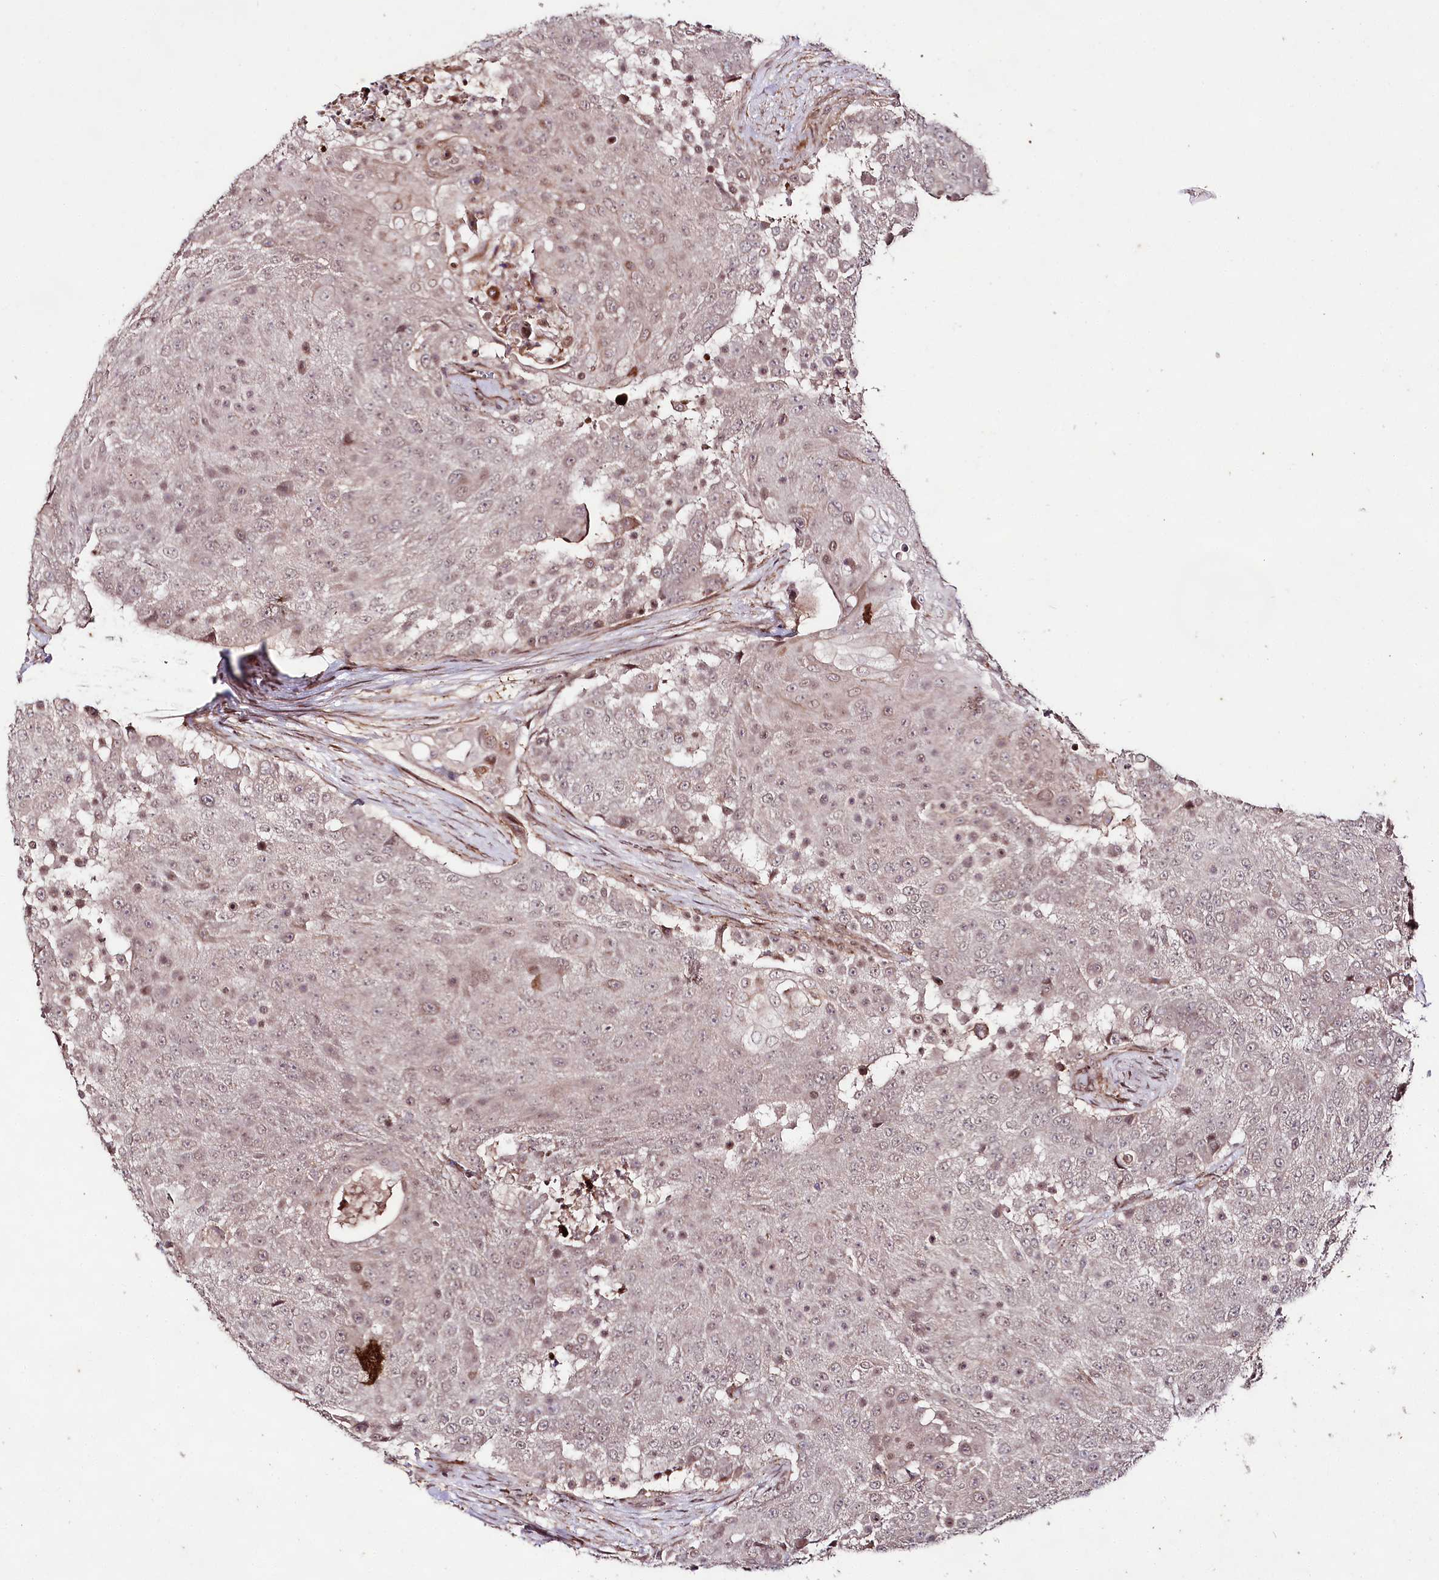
{"staining": {"intensity": "negative", "quantity": "none", "location": "none"}, "tissue": "urothelial cancer", "cell_type": "Tumor cells", "image_type": "cancer", "snomed": [{"axis": "morphology", "description": "Urothelial carcinoma, High grade"}, {"axis": "topography", "description": "Urinary bladder"}], "caption": "High magnification brightfield microscopy of urothelial carcinoma (high-grade) stained with DAB (3,3'-diaminobenzidine) (brown) and counterstained with hematoxylin (blue): tumor cells show no significant positivity.", "gene": "PHLDB1", "patient": {"sex": "female", "age": 63}}